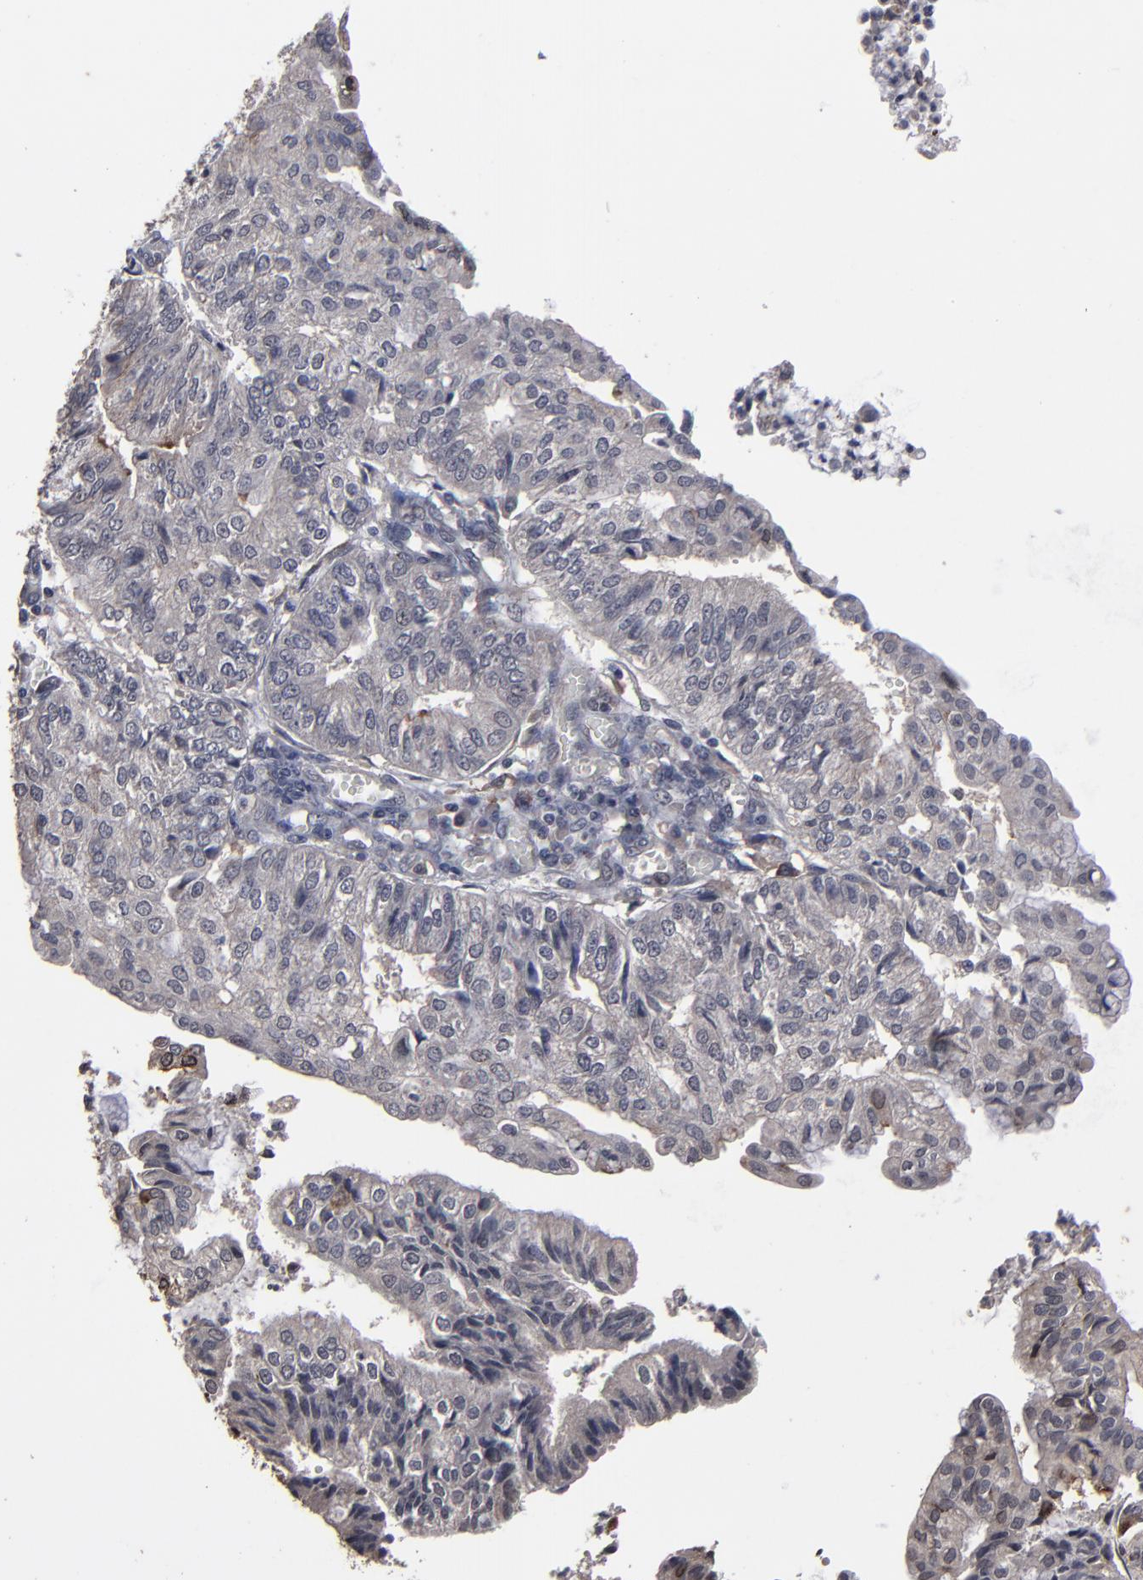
{"staining": {"intensity": "weak", "quantity": "25%-75%", "location": "cytoplasmic/membranous"}, "tissue": "endometrial cancer", "cell_type": "Tumor cells", "image_type": "cancer", "snomed": [{"axis": "morphology", "description": "Adenocarcinoma, NOS"}, {"axis": "topography", "description": "Endometrium"}], "caption": "Human endometrial cancer (adenocarcinoma) stained with a protein marker displays weak staining in tumor cells.", "gene": "SLC22A17", "patient": {"sex": "female", "age": 59}}